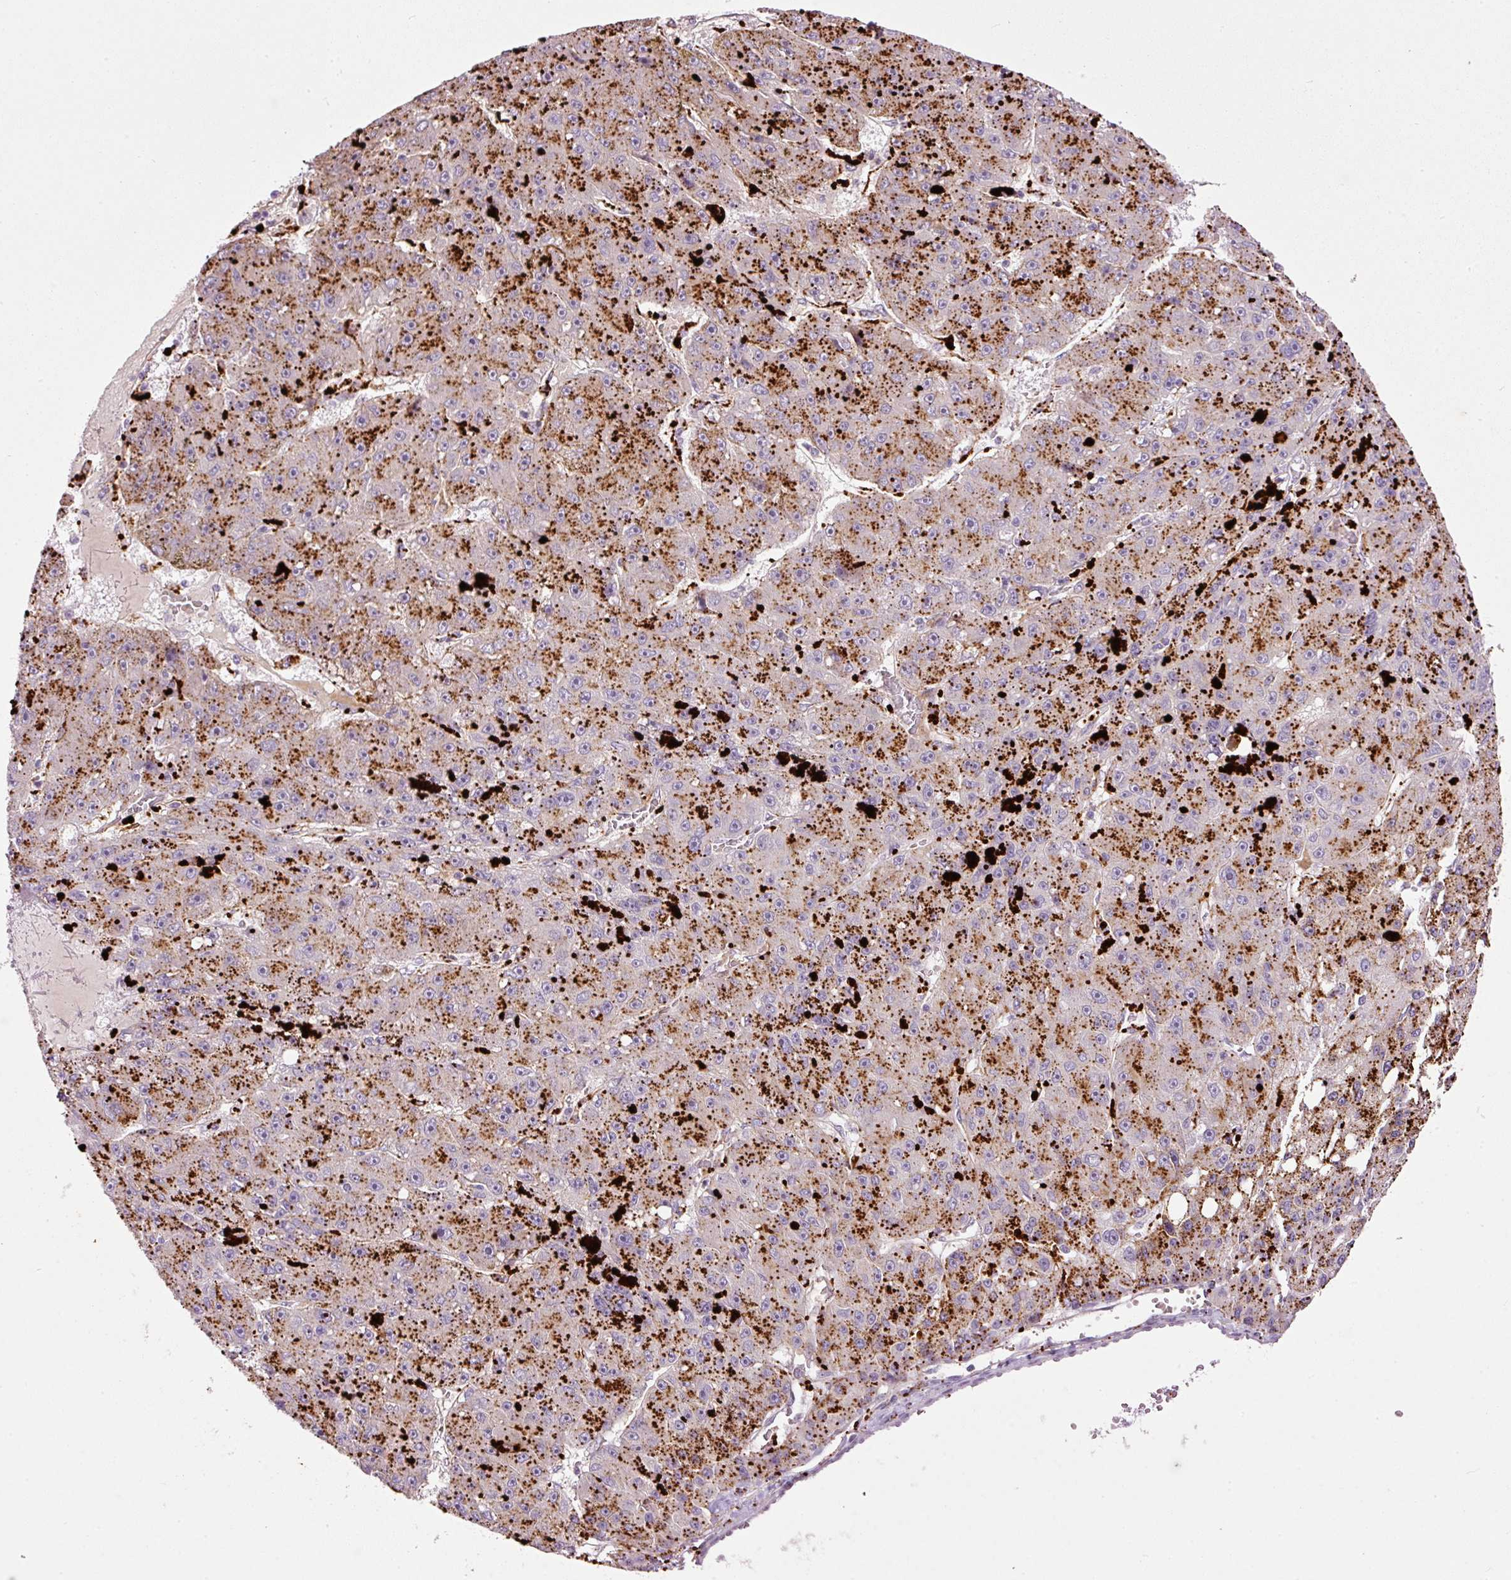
{"staining": {"intensity": "strong", "quantity": ">75%", "location": "cytoplasmic/membranous"}, "tissue": "liver cancer", "cell_type": "Tumor cells", "image_type": "cancer", "snomed": [{"axis": "morphology", "description": "Carcinoma, Hepatocellular, NOS"}, {"axis": "topography", "description": "Liver"}], "caption": "A high amount of strong cytoplasmic/membranous expression is present in approximately >75% of tumor cells in liver hepatocellular carcinoma tissue.", "gene": "ZNF639", "patient": {"sex": "male", "age": 67}}